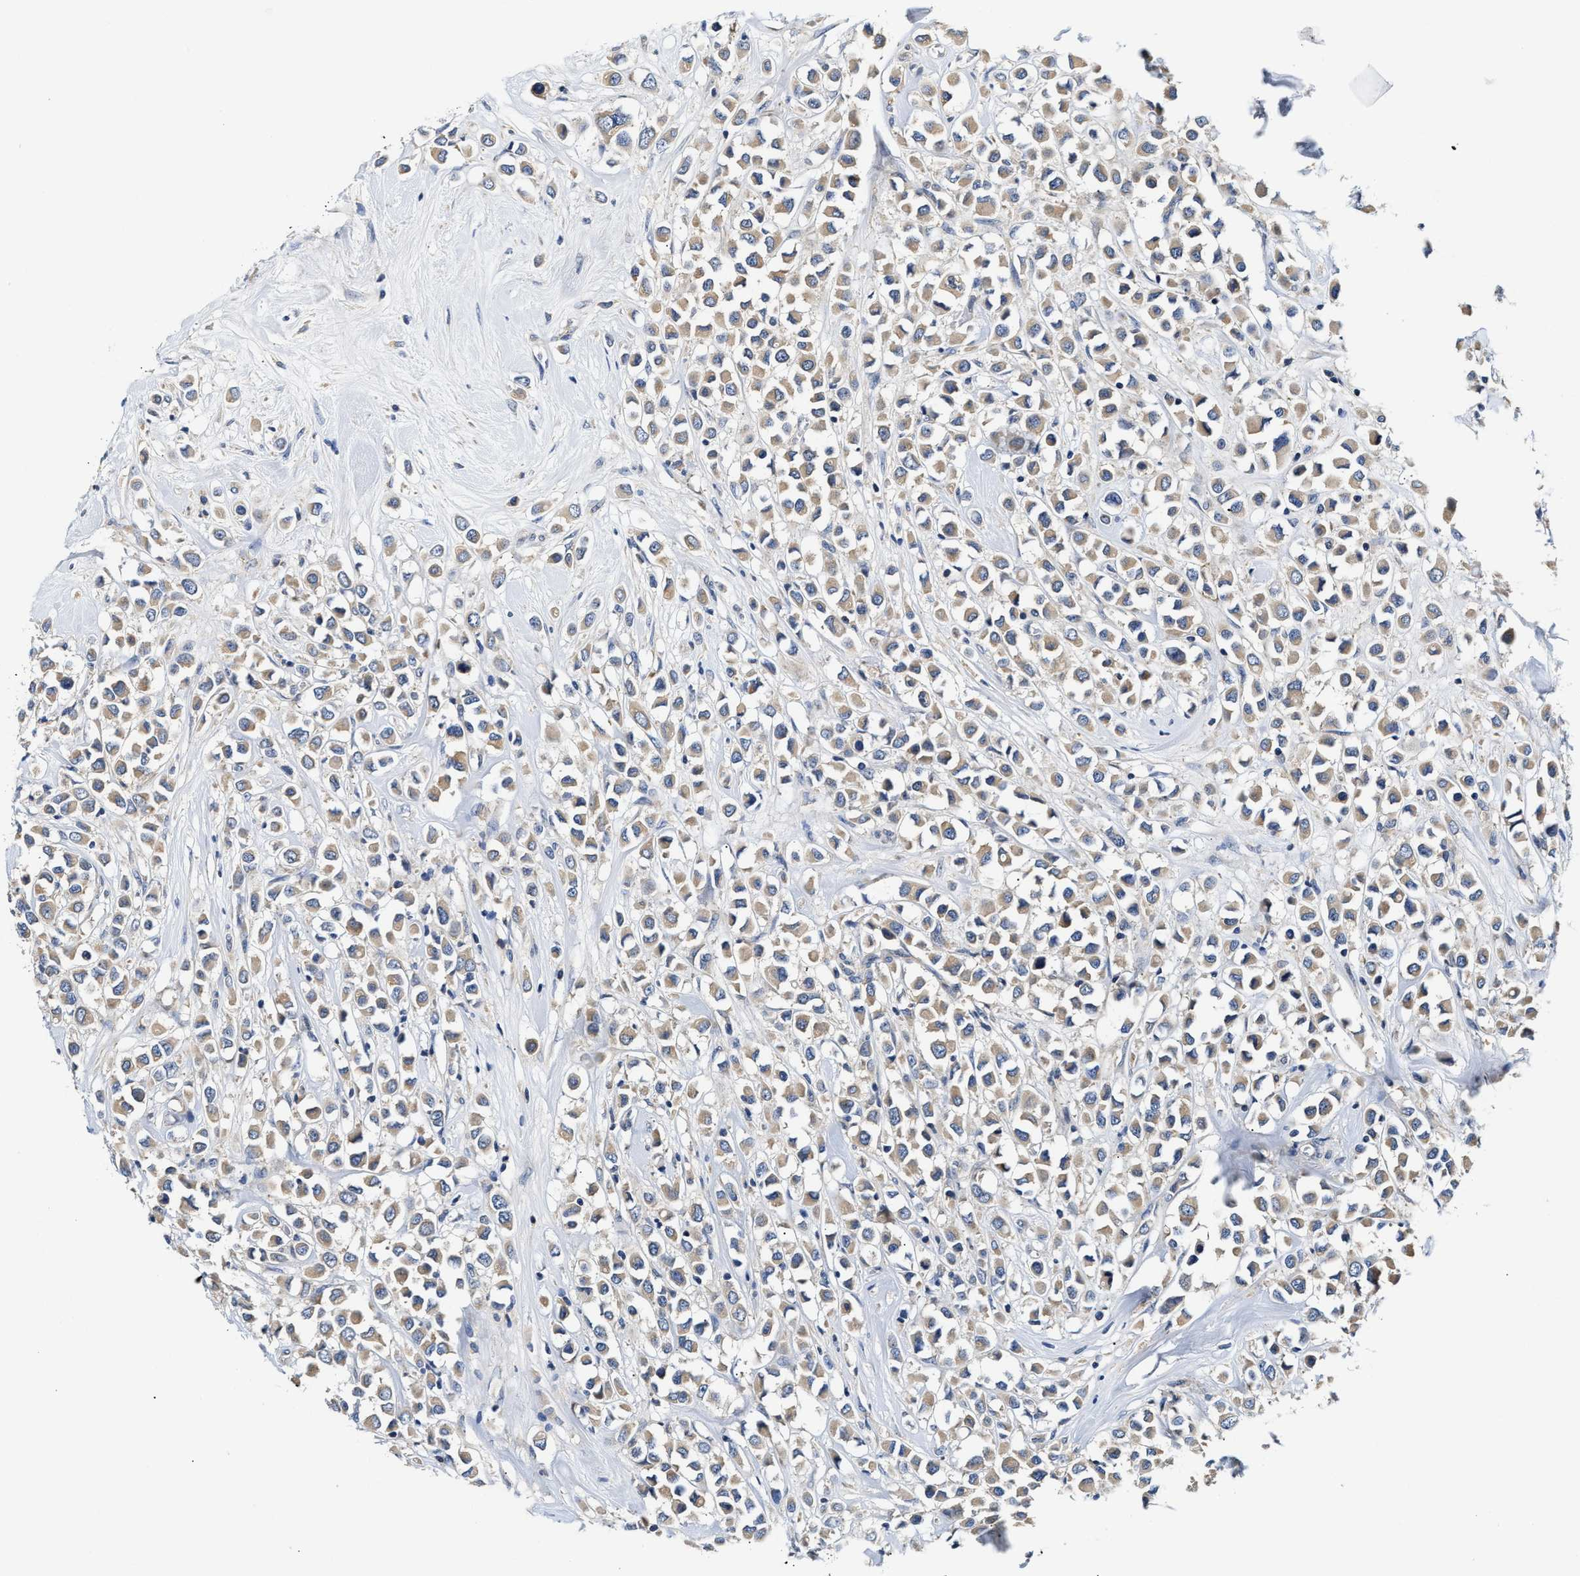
{"staining": {"intensity": "weak", "quantity": ">75%", "location": "cytoplasmic/membranous"}, "tissue": "breast cancer", "cell_type": "Tumor cells", "image_type": "cancer", "snomed": [{"axis": "morphology", "description": "Duct carcinoma"}, {"axis": "topography", "description": "Breast"}], "caption": "Intraductal carcinoma (breast) was stained to show a protein in brown. There is low levels of weak cytoplasmic/membranous positivity in approximately >75% of tumor cells.", "gene": "FAM185A", "patient": {"sex": "female", "age": 61}}